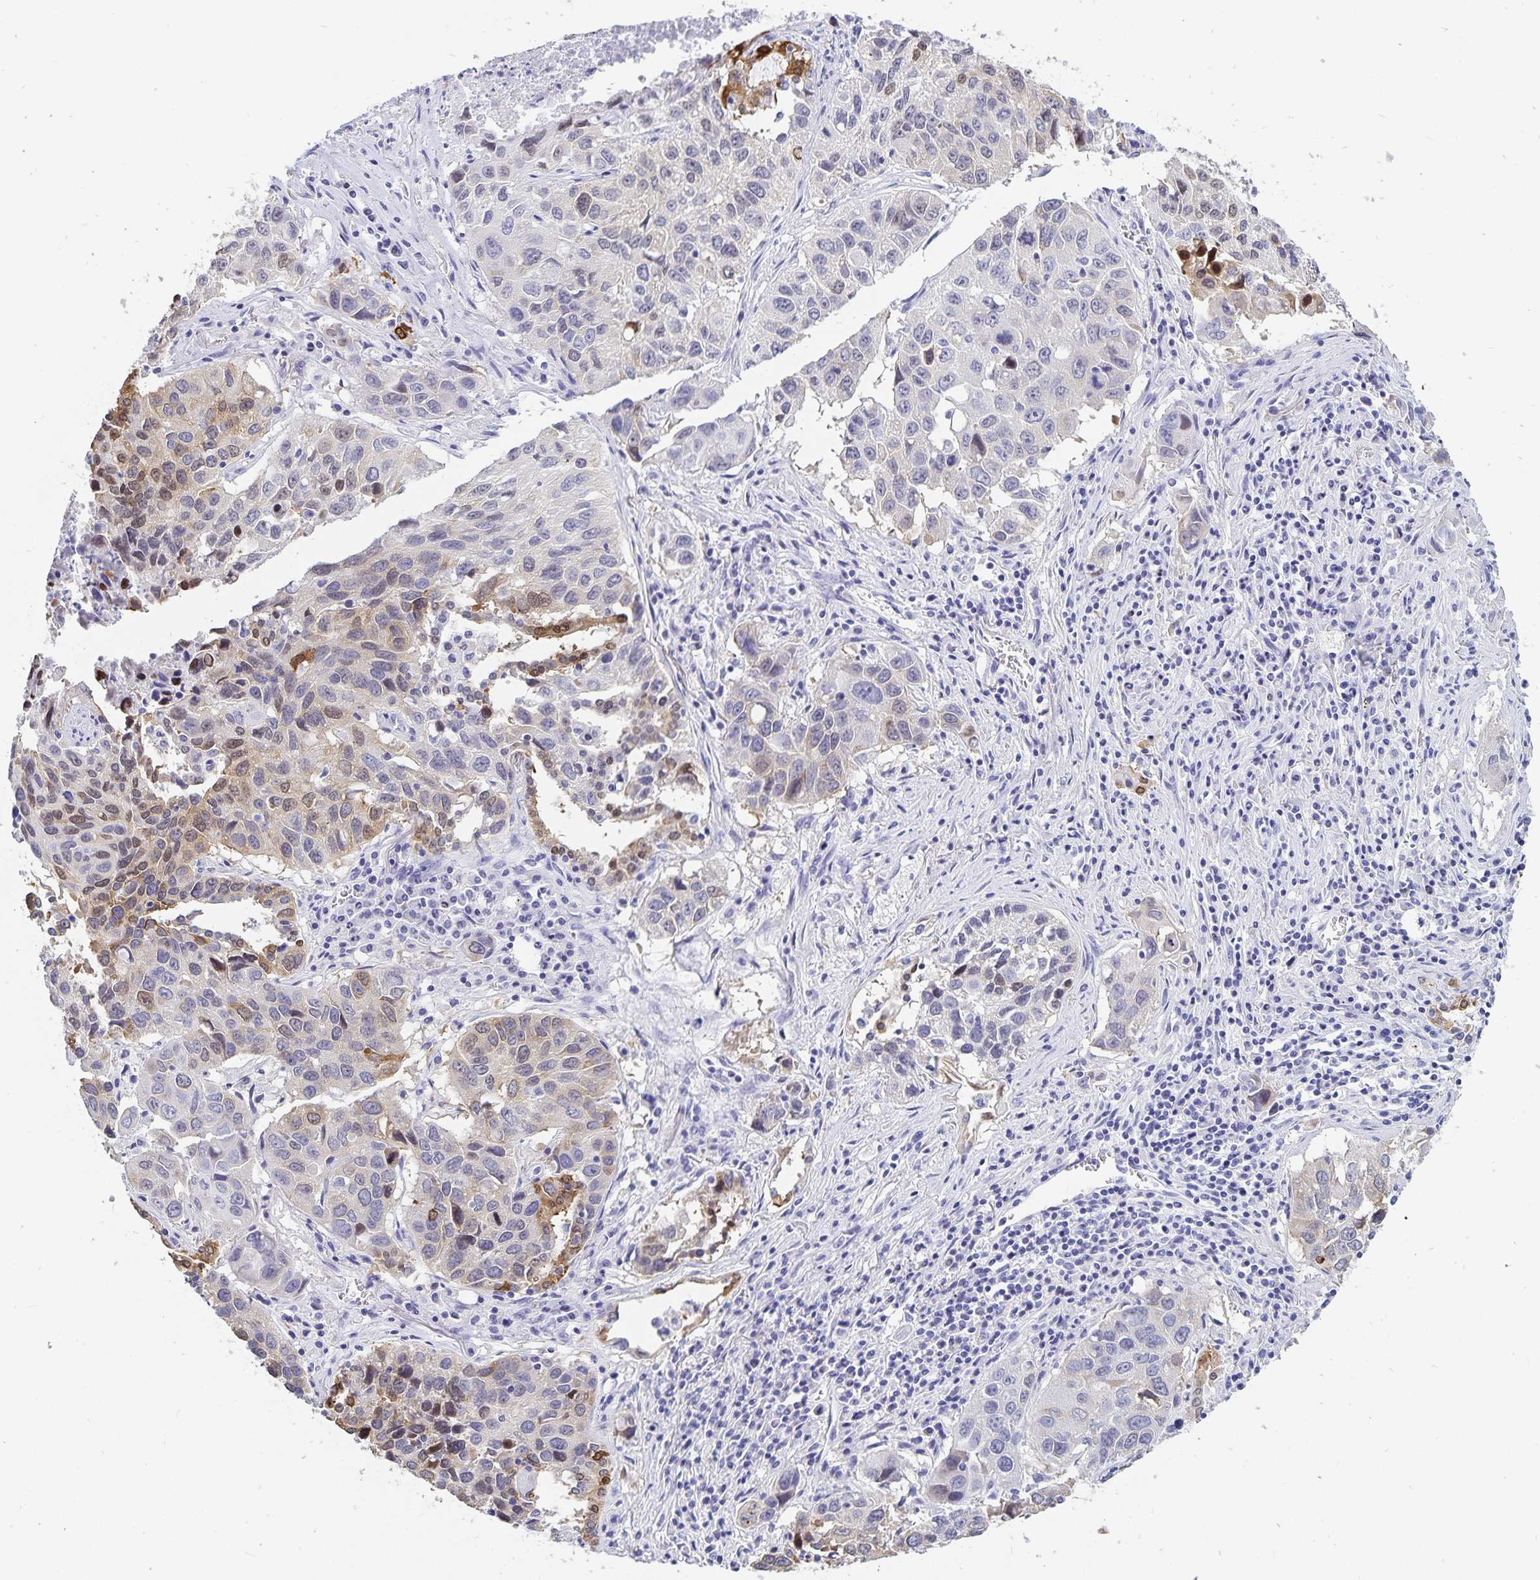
{"staining": {"intensity": "moderate", "quantity": "<25%", "location": "cytoplasmic/membranous,nuclear"}, "tissue": "lung cancer", "cell_type": "Tumor cells", "image_type": "cancer", "snomed": [{"axis": "morphology", "description": "Squamous cell carcinoma, NOS"}, {"axis": "topography", "description": "Lung"}], "caption": "Immunohistochemical staining of lung cancer (squamous cell carcinoma) exhibits low levels of moderate cytoplasmic/membranous and nuclear positivity in approximately <25% of tumor cells.", "gene": "HMGB3", "patient": {"sex": "female", "age": 61}}